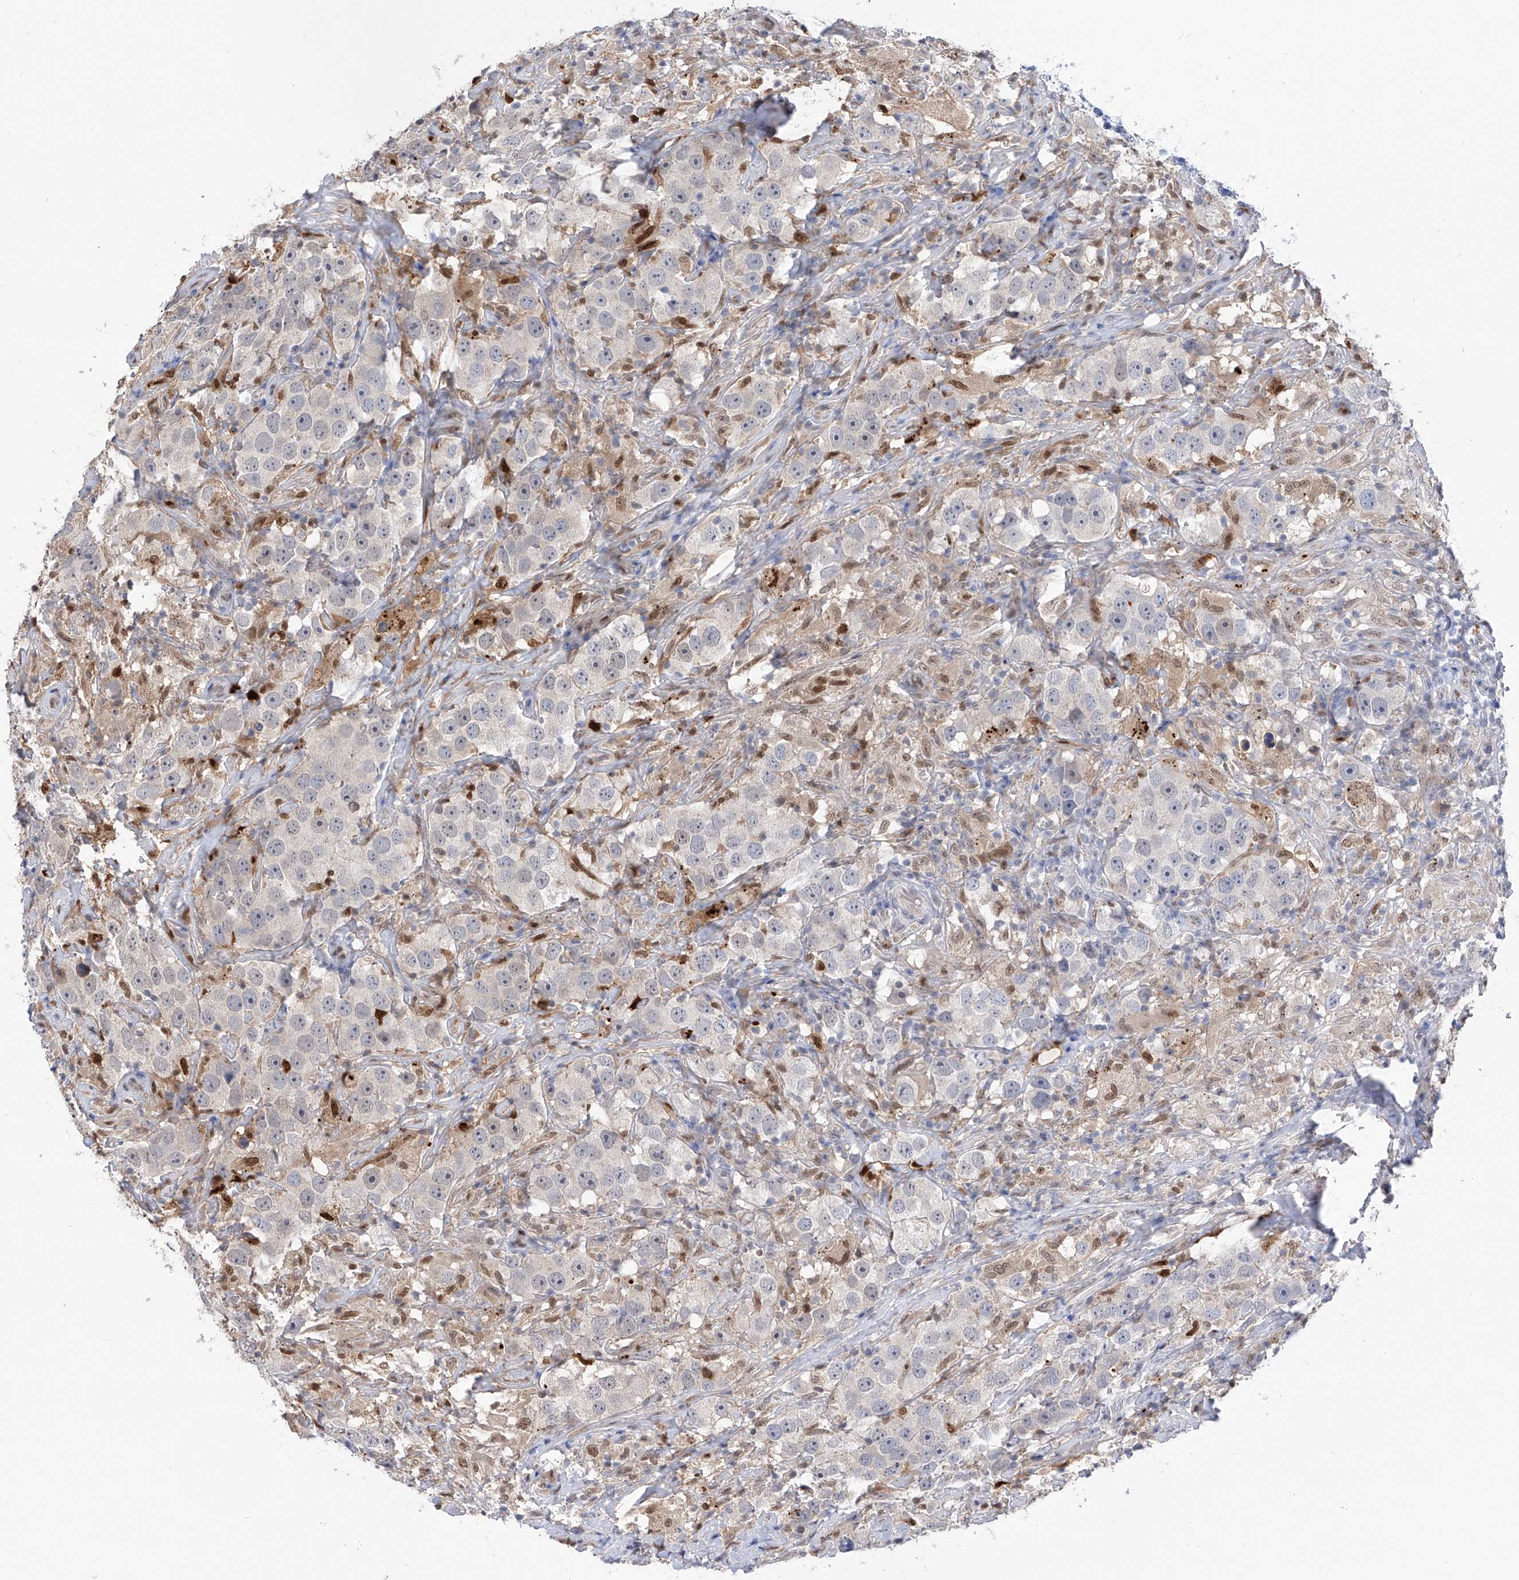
{"staining": {"intensity": "negative", "quantity": "none", "location": "none"}, "tissue": "testis cancer", "cell_type": "Tumor cells", "image_type": "cancer", "snomed": [{"axis": "morphology", "description": "Seminoma, NOS"}, {"axis": "topography", "description": "Testis"}], "caption": "DAB (3,3'-diaminobenzidine) immunohistochemical staining of testis seminoma reveals no significant positivity in tumor cells.", "gene": "PHF20", "patient": {"sex": "male", "age": 49}}